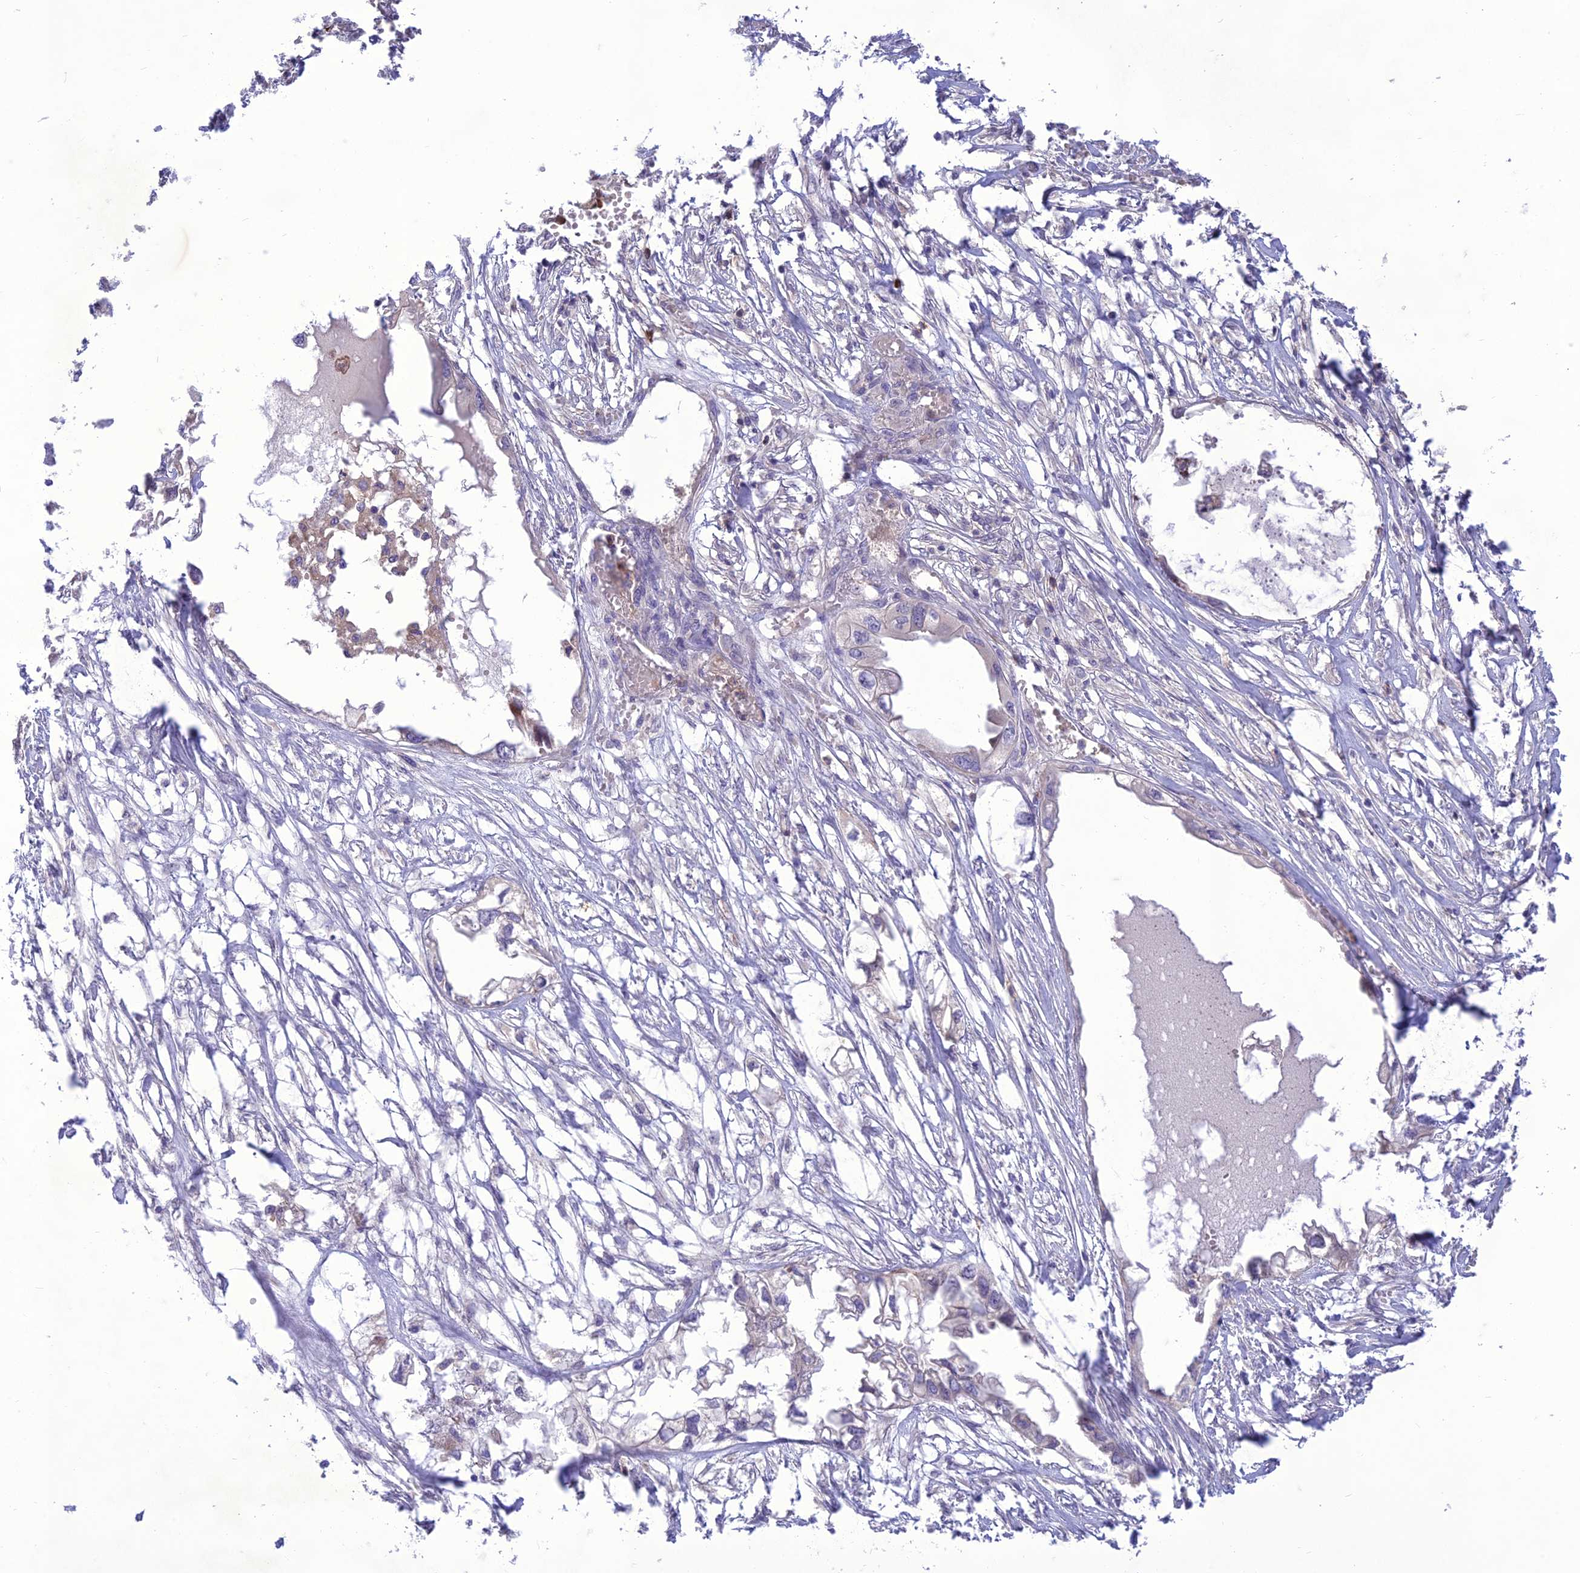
{"staining": {"intensity": "negative", "quantity": "none", "location": "none"}, "tissue": "endometrial cancer", "cell_type": "Tumor cells", "image_type": "cancer", "snomed": [{"axis": "morphology", "description": "Adenocarcinoma, NOS"}, {"axis": "morphology", "description": "Adenocarcinoma, metastatic, NOS"}, {"axis": "topography", "description": "Adipose tissue"}, {"axis": "topography", "description": "Endometrium"}], "caption": "A high-resolution histopathology image shows IHC staining of endometrial adenocarcinoma, which shows no significant positivity in tumor cells. (IHC, brightfield microscopy, high magnification).", "gene": "ITGAE", "patient": {"sex": "female", "age": 67}}